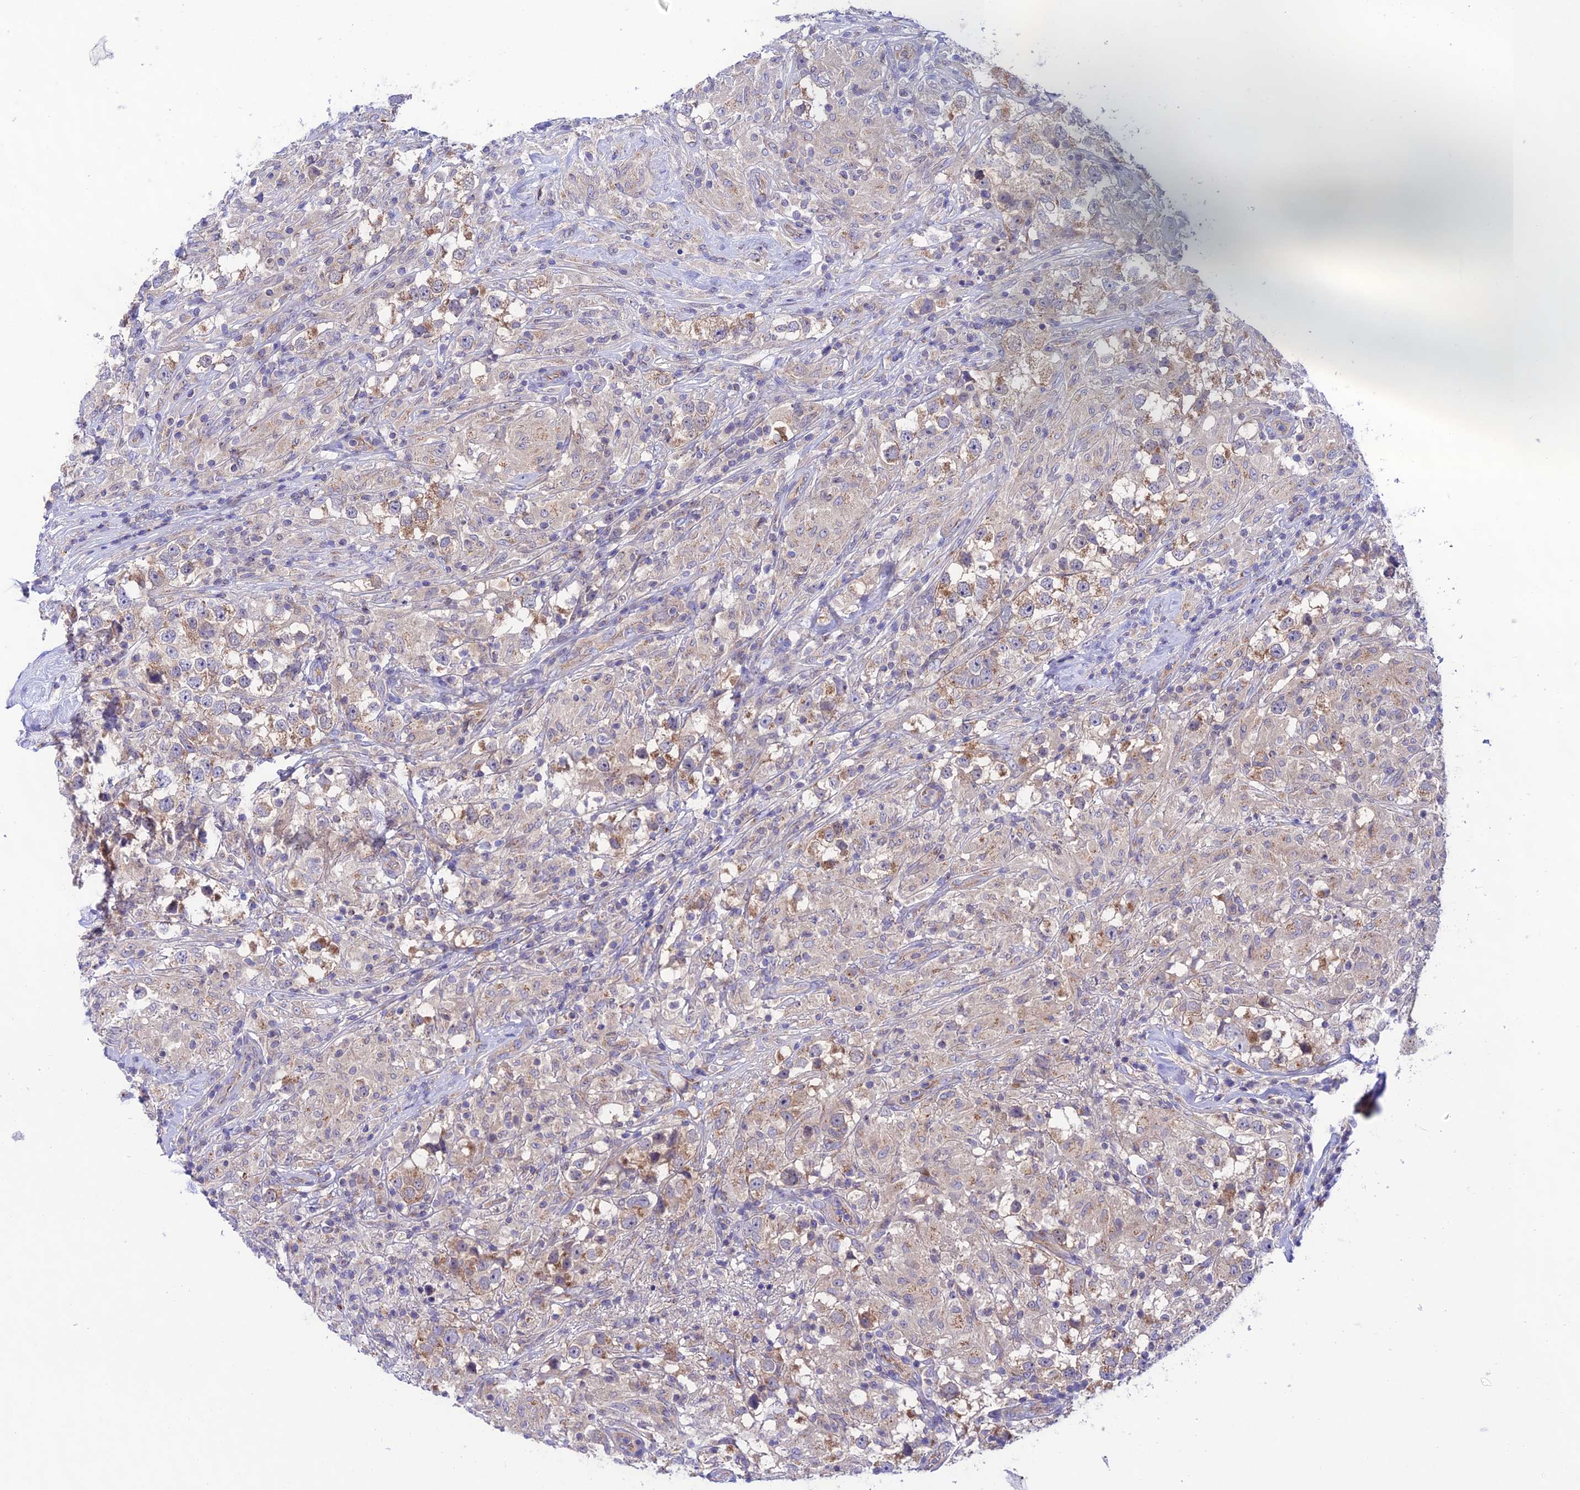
{"staining": {"intensity": "moderate", "quantity": "<25%", "location": "cytoplasmic/membranous"}, "tissue": "testis cancer", "cell_type": "Tumor cells", "image_type": "cancer", "snomed": [{"axis": "morphology", "description": "Seminoma, NOS"}, {"axis": "topography", "description": "Testis"}], "caption": "Brown immunohistochemical staining in human seminoma (testis) demonstrates moderate cytoplasmic/membranous positivity in about <25% of tumor cells.", "gene": "LACTB2", "patient": {"sex": "male", "age": 46}}